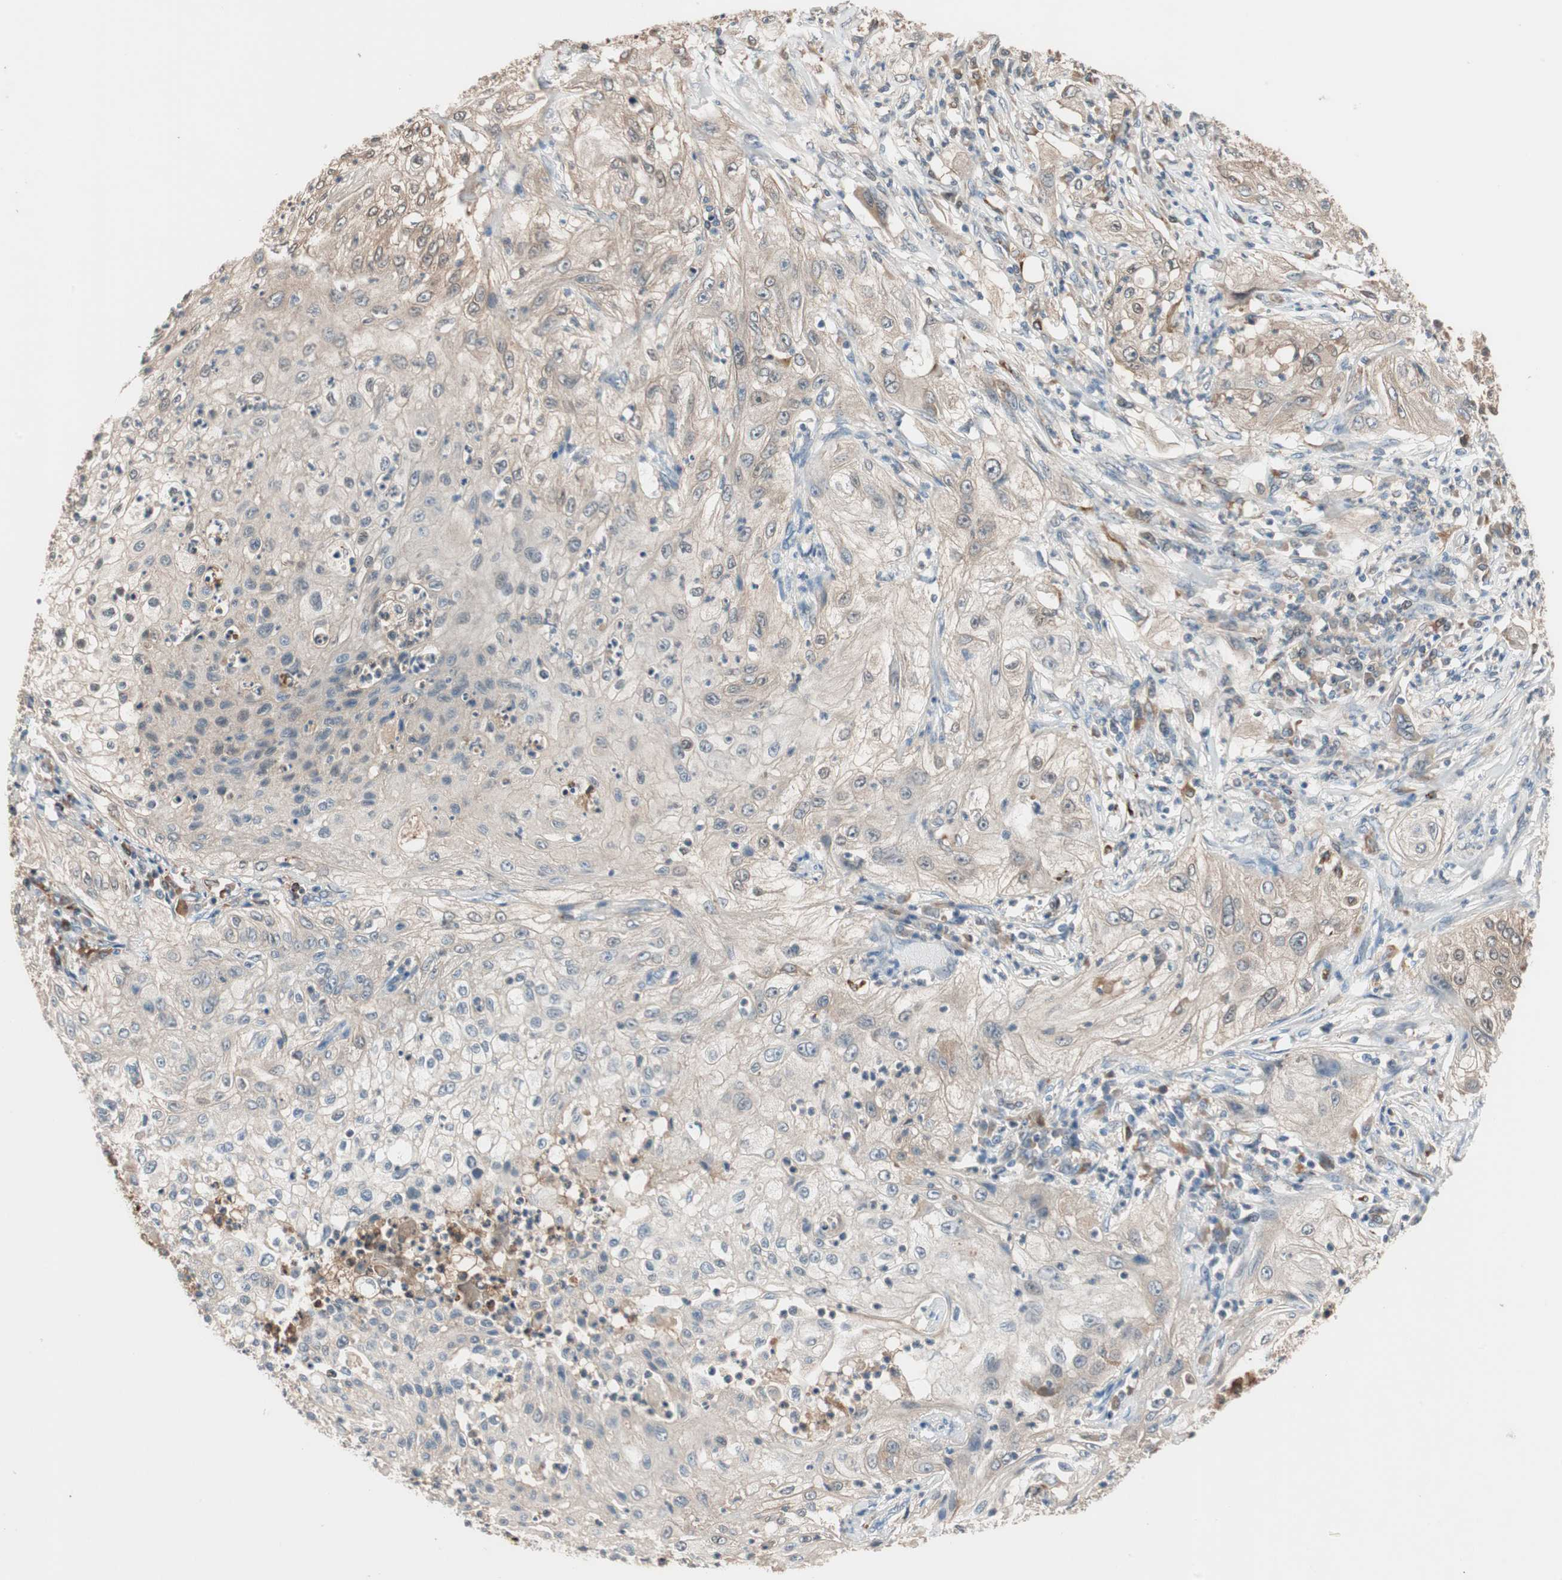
{"staining": {"intensity": "weak", "quantity": ">75%", "location": "cytoplasmic/membranous"}, "tissue": "lung cancer", "cell_type": "Tumor cells", "image_type": "cancer", "snomed": [{"axis": "morphology", "description": "Inflammation, NOS"}, {"axis": "morphology", "description": "Squamous cell carcinoma, NOS"}, {"axis": "topography", "description": "Lymph node"}, {"axis": "topography", "description": "Soft tissue"}, {"axis": "topography", "description": "Lung"}], "caption": "Immunohistochemical staining of lung cancer (squamous cell carcinoma) exhibits low levels of weak cytoplasmic/membranous protein staining in about >75% of tumor cells. The protein is shown in brown color, while the nuclei are stained blue.", "gene": "PIK3R3", "patient": {"sex": "male", "age": 66}}